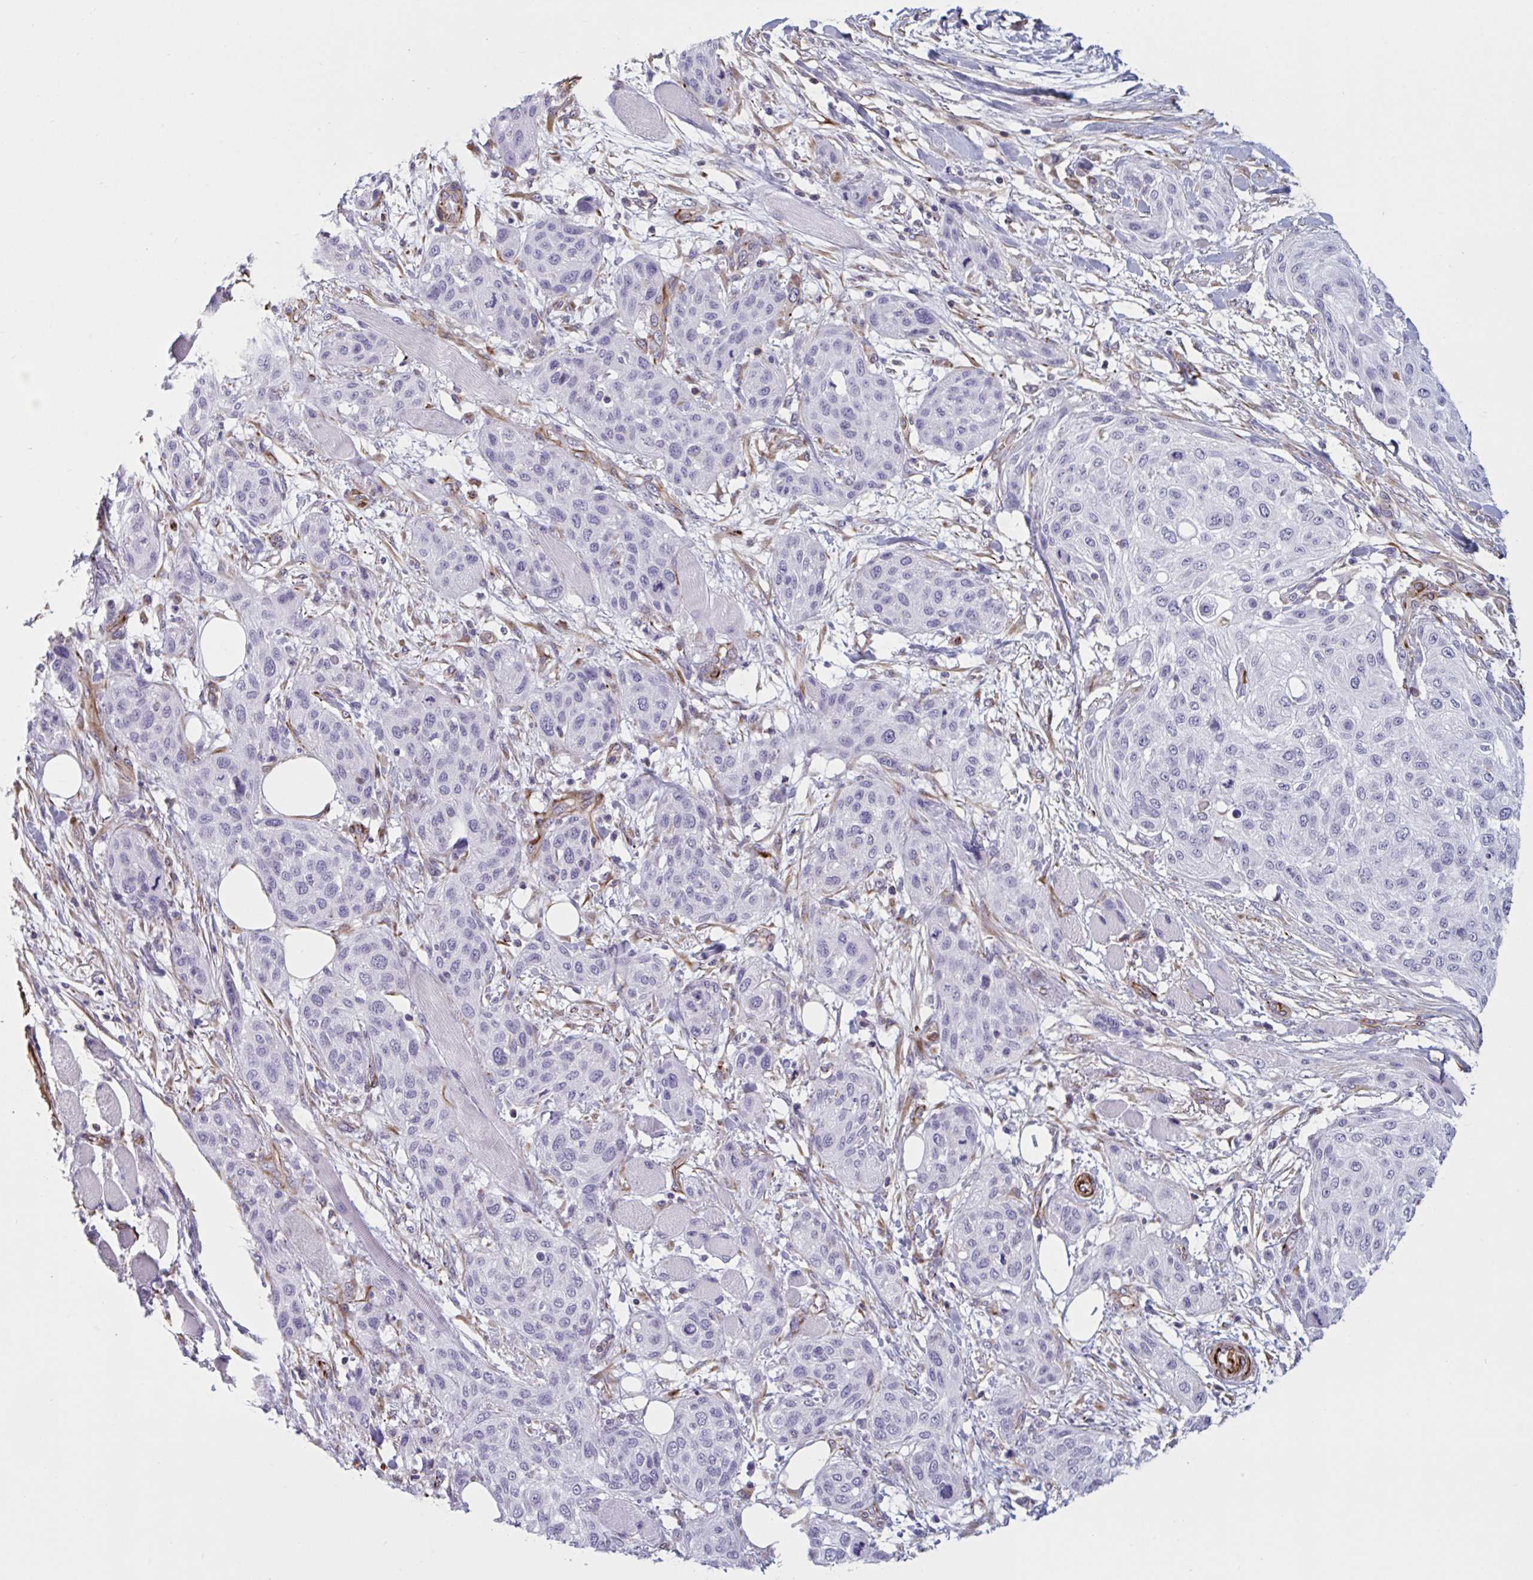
{"staining": {"intensity": "negative", "quantity": "none", "location": "none"}, "tissue": "skin cancer", "cell_type": "Tumor cells", "image_type": "cancer", "snomed": [{"axis": "morphology", "description": "Squamous cell carcinoma, NOS"}, {"axis": "topography", "description": "Skin"}], "caption": "A high-resolution image shows immunohistochemistry (IHC) staining of skin squamous cell carcinoma, which shows no significant expression in tumor cells.", "gene": "OR1L3", "patient": {"sex": "female", "age": 87}}